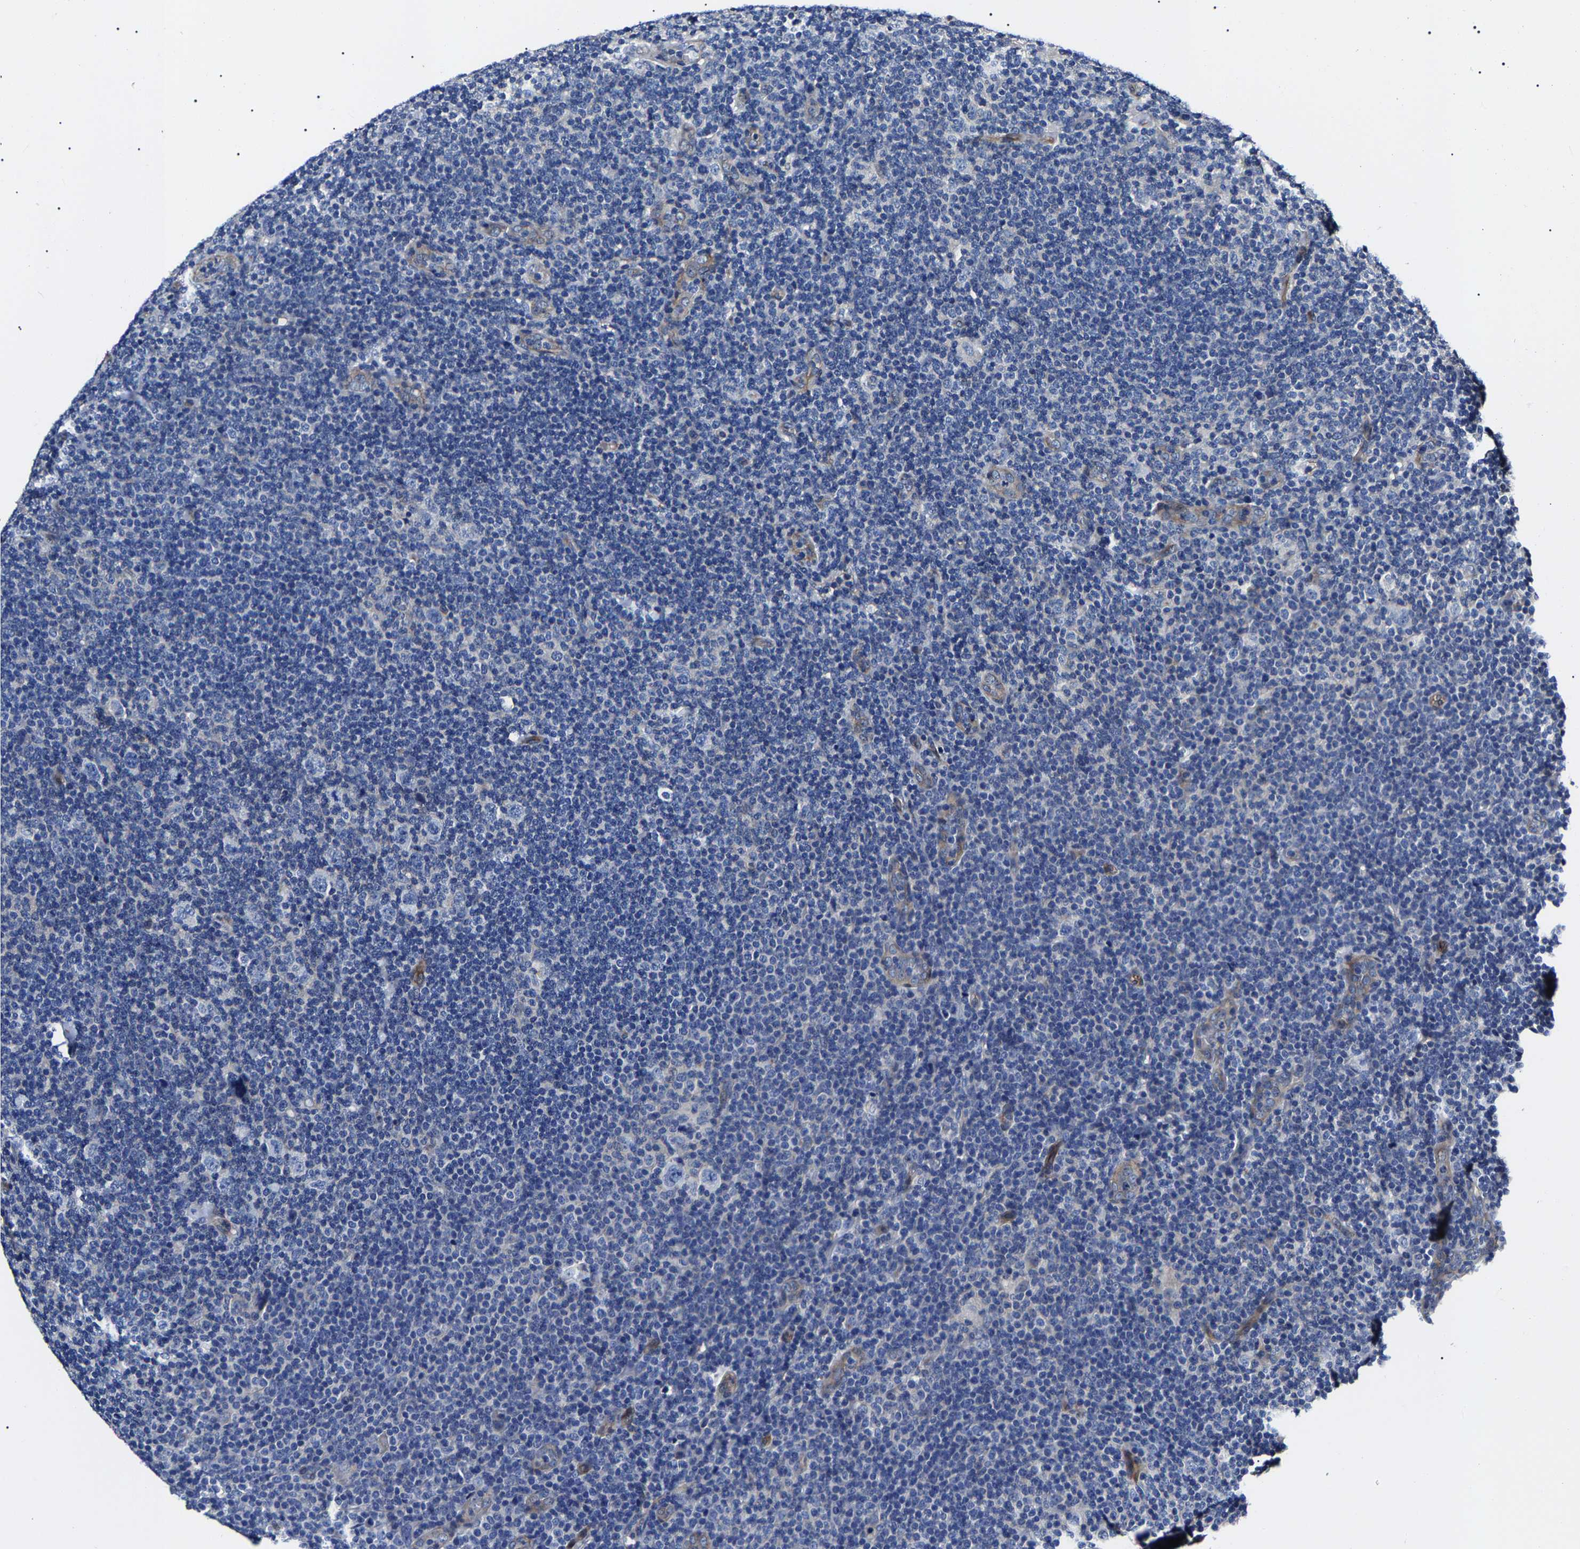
{"staining": {"intensity": "negative", "quantity": "none", "location": "none"}, "tissue": "lymphoma", "cell_type": "Tumor cells", "image_type": "cancer", "snomed": [{"axis": "morphology", "description": "Hodgkin's disease, NOS"}, {"axis": "topography", "description": "Lymph node"}], "caption": "This is an immunohistochemistry image of human Hodgkin's disease. There is no expression in tumor cells.", "gene": "KLHL42", "patient": {"sex": "female", "age": 57}}